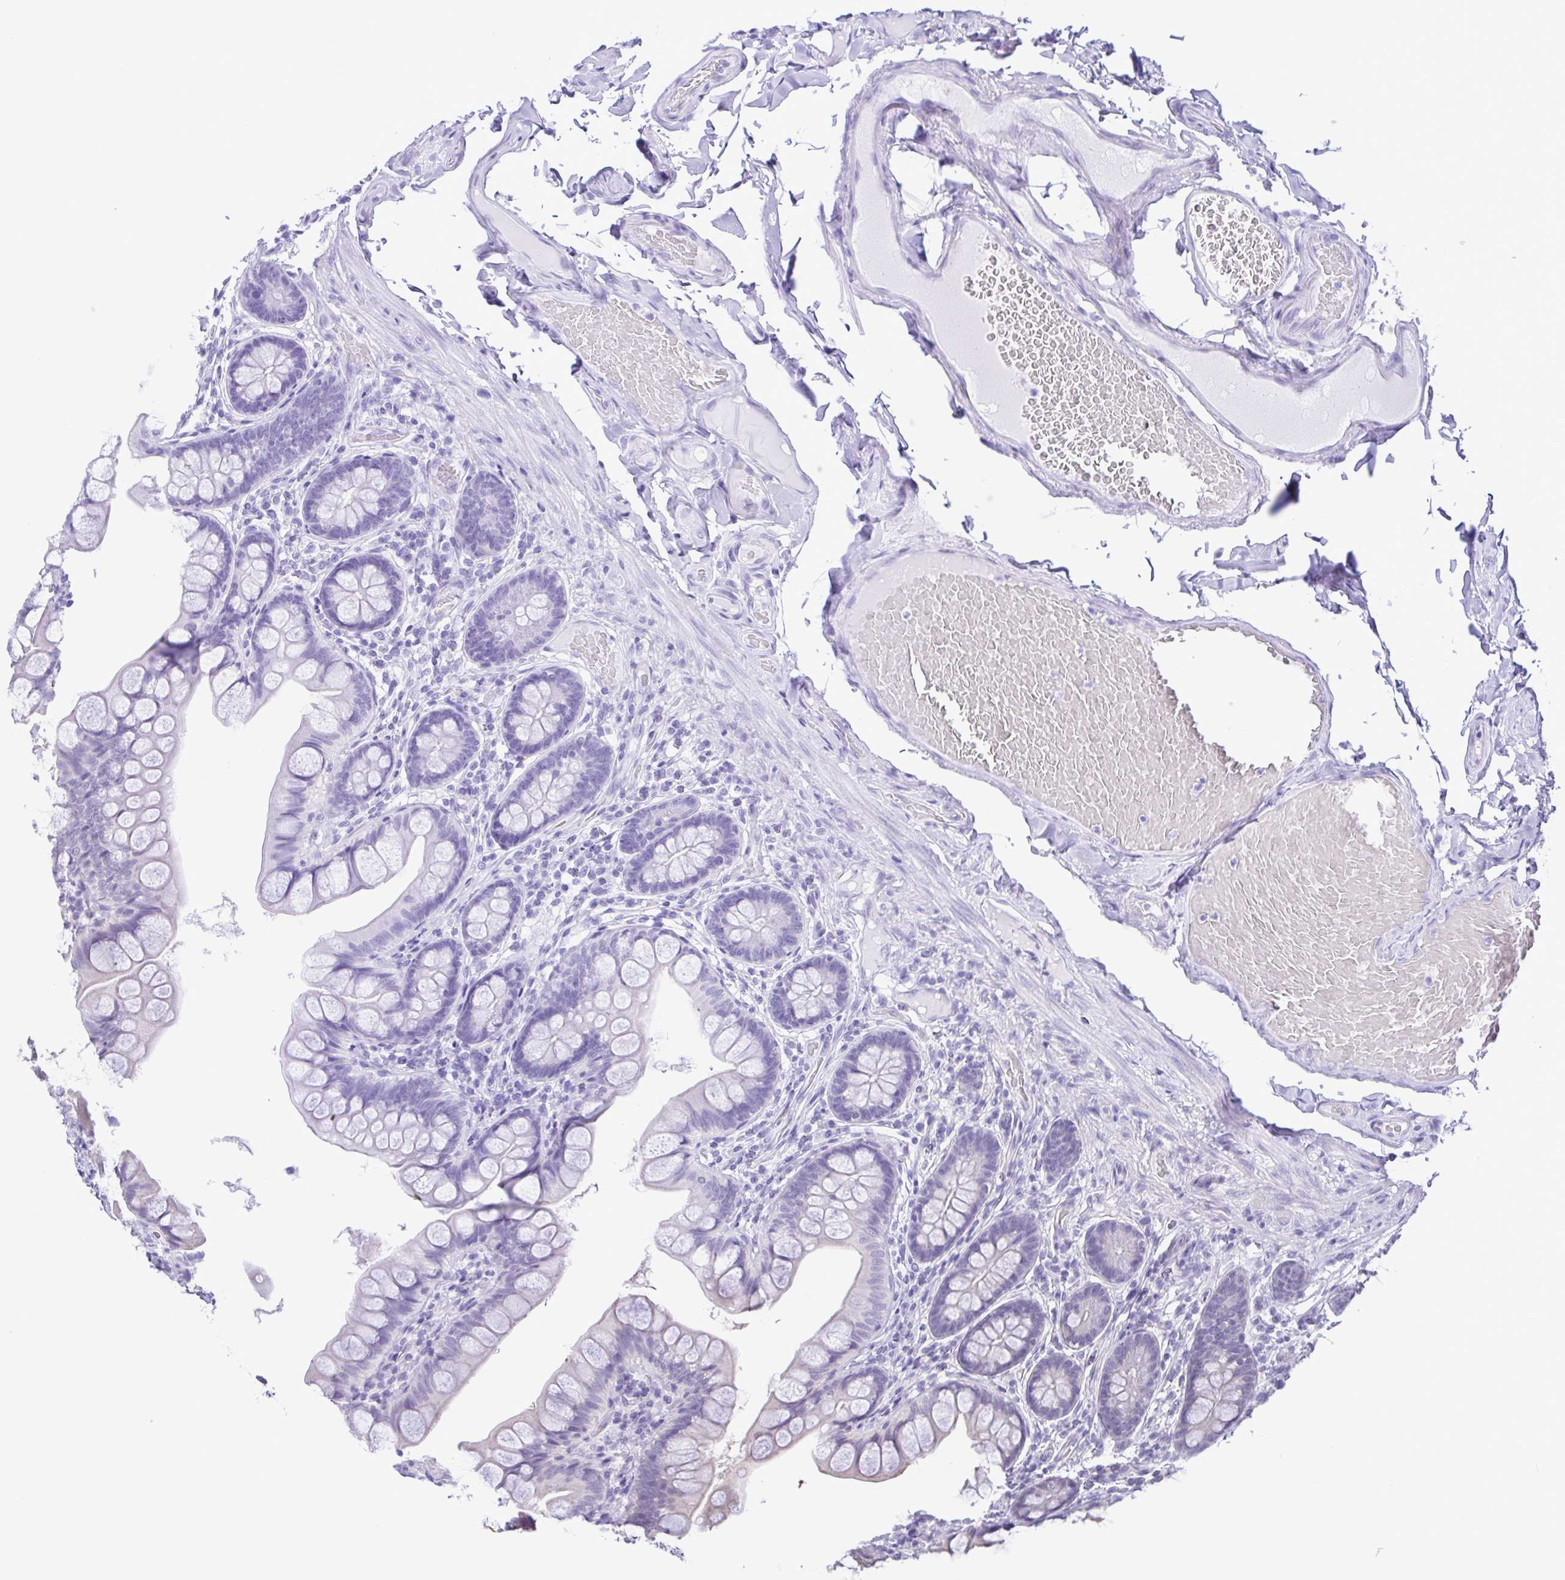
{"staining": {"intensity": "negative", "quantity": "none", "location": "none"}, "tissue": "small intestine", "cell_type": "Glandular cells", "image_type": "normal", "snomed": [{"axis": "morphology", "description": "Normal tissue, NOS"}, {"axis": "topography", "description": "Small intestine"}], "caption": "Human small intestine stained for a protein using immunohistochemistry (IHC) displays no positivity in glandular cells.", "gene": "IL1RN", "patient": {"sex": "male", "age": 70}}